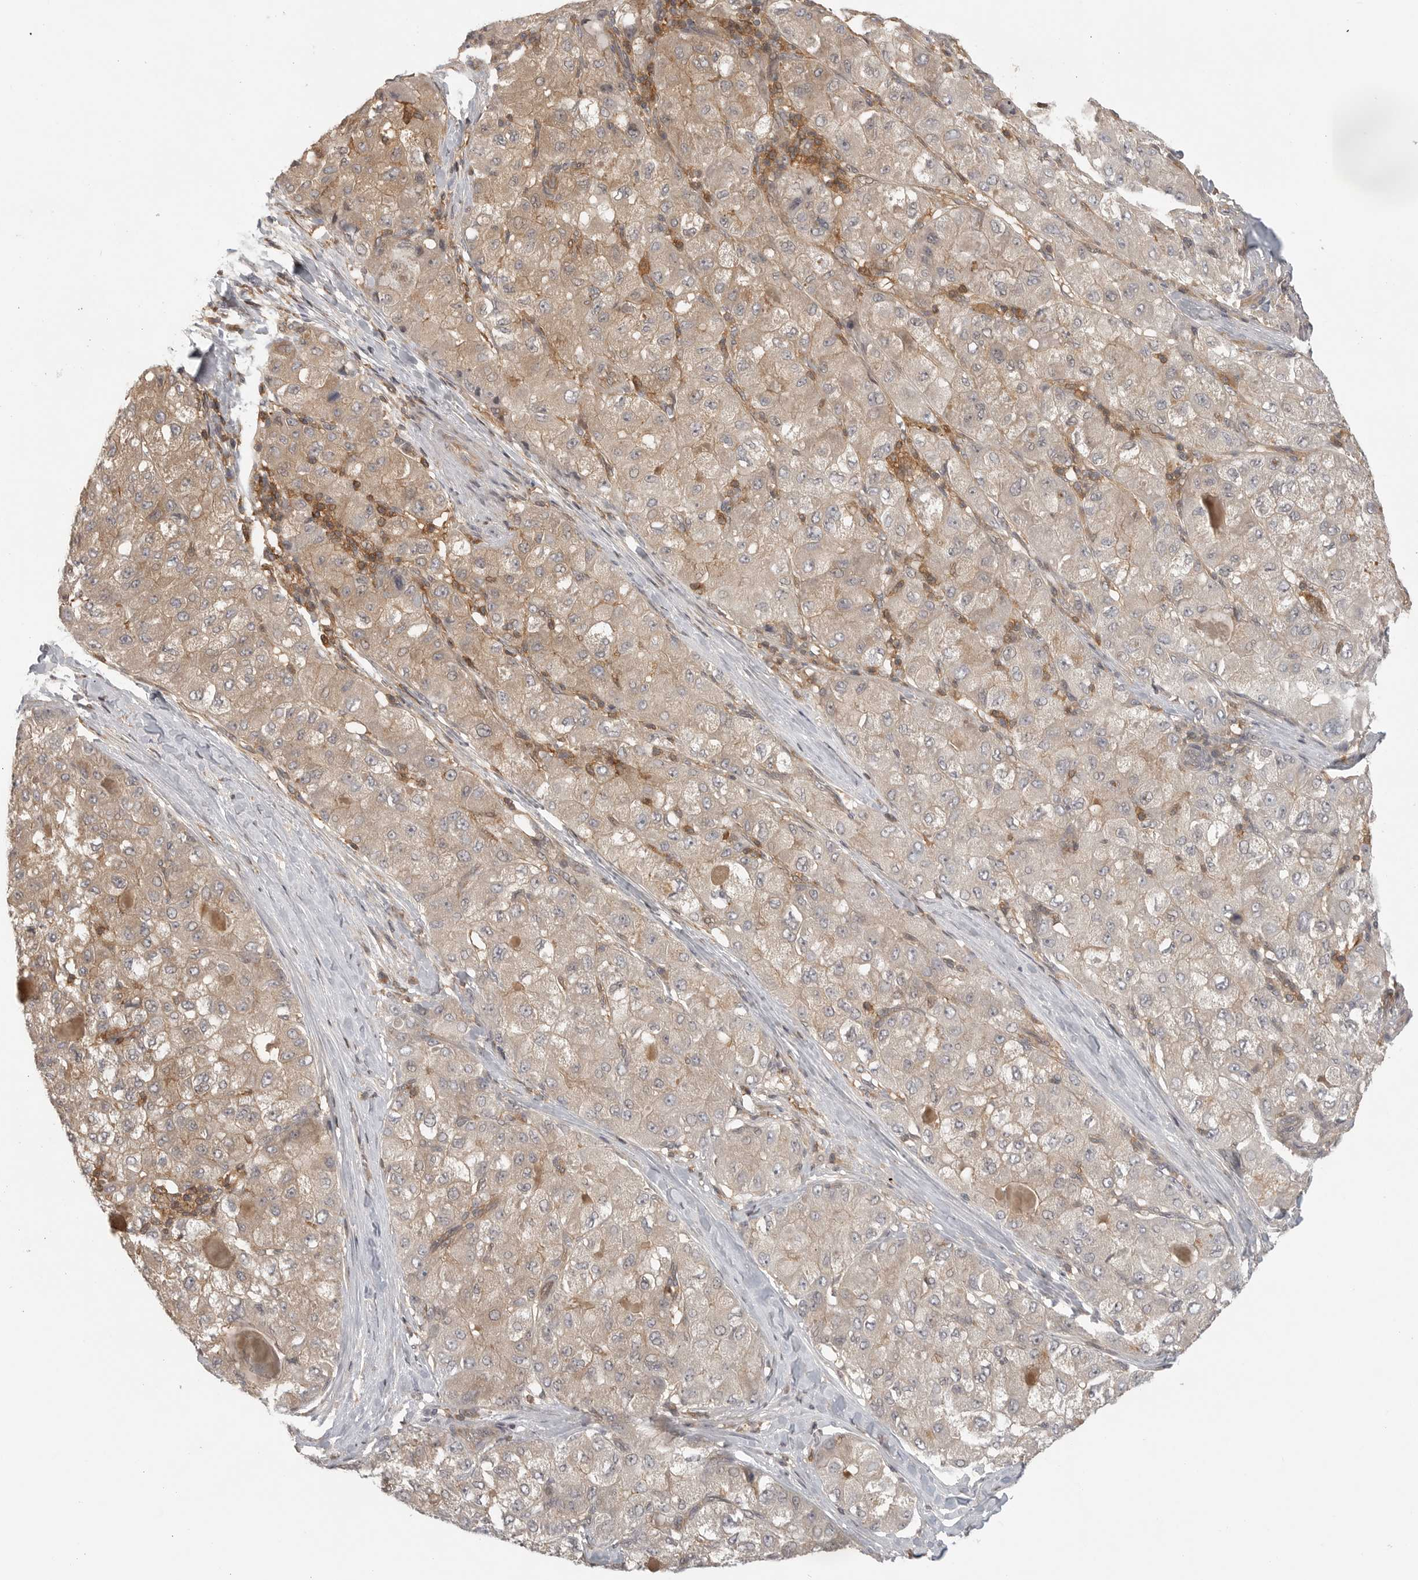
{"staining": {"intensity": "weak", "quantity": "25%-75%", "location": "cytoplasmic/membranous"}, "tissue": "liver cancer", "cell_type": "Tumor cells", "image_type": "cancer", "snomed": [{"axis": "morphology", "description": "Carcinoma, Hepatocellular, NOS"}, {"axis": "topography", "description": "Liver"}], "caption": "Hepatocellular carcinoma (liver) stained with a protein marker reveals weak staining in tumor cells.", "gene": "DBNL", "patient": {"sex": "male", "age": 80}}